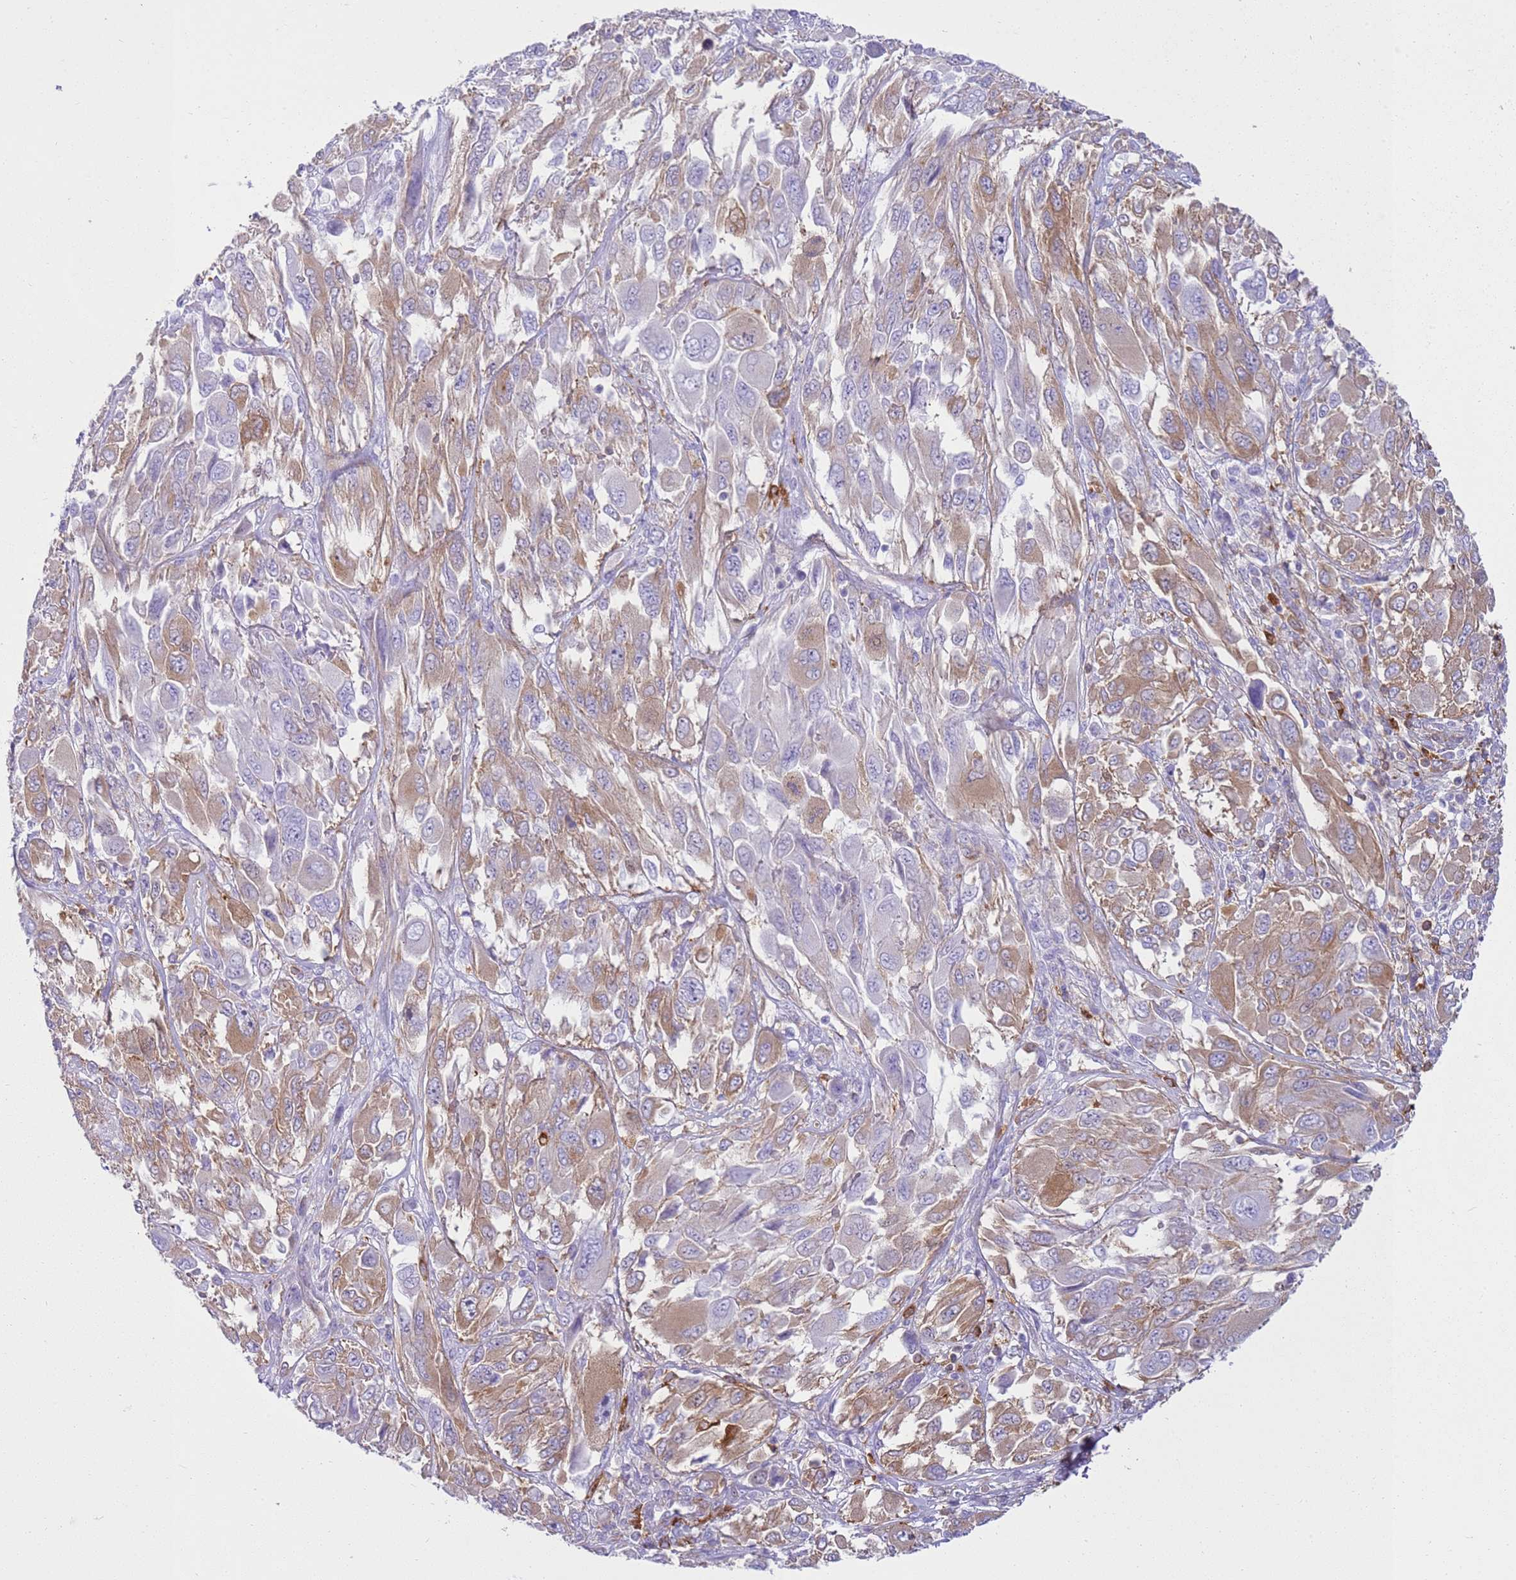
{"staining": {"intensity": "weak", "quantity": ">75%", "location": "cytoplasmic/membranous"}, "tissue": "melanoma", "cell_type": "Tumor cells", "image_type": "cancer", "snomed": [{"axis": "morphology", "description": "Malignant melanoma, NOS"}, {"axis": "topography", "description": "Skin"}], "caption": "The histopathology image shows immunohistochemical staining of melanoma. There is weak cytoplasmic/membranous expression is present in approximately >75% of tumor cells.", "gene": "SNX21", "patient": {"sex": "female", "age": 91}}